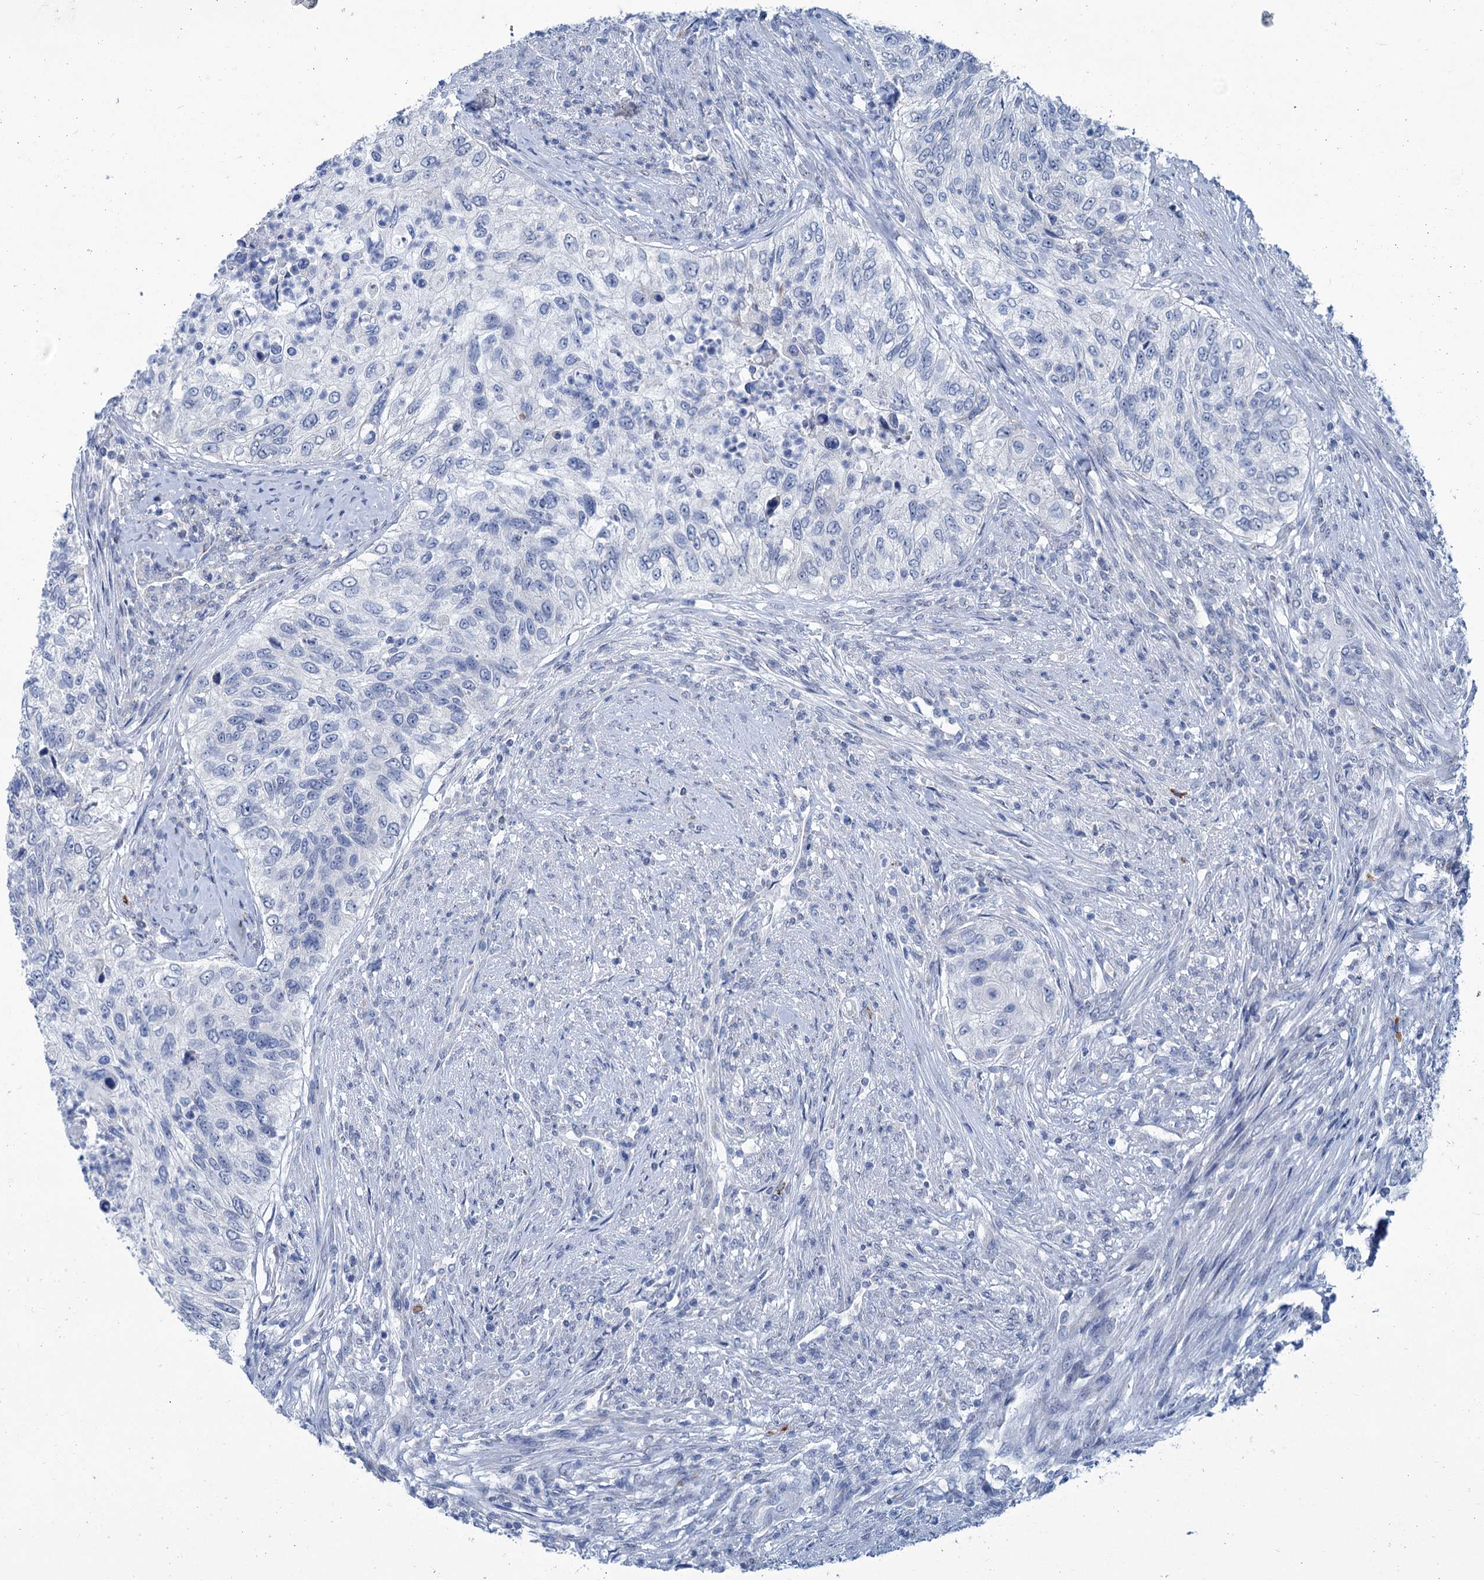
{"staining": {"intensity": "negative", "quantity": "none", "location": "none"}, "tissue": "urothelial cancer", "cell_type": "Tumor cells", "image_type": "cancer", "snomed": [{"axis": "morphology", "description": "Urothelial carcinoma, High grade"}, {"axis": "topography", "description": "Urinary bladder"}], "caption": "High-grade urothelial carcinoma was stained to show a protein in brown. There is no significant positivity in tumor cells.", "gene": "NEU3", "patient": {"sex": "female", "age": 60}}